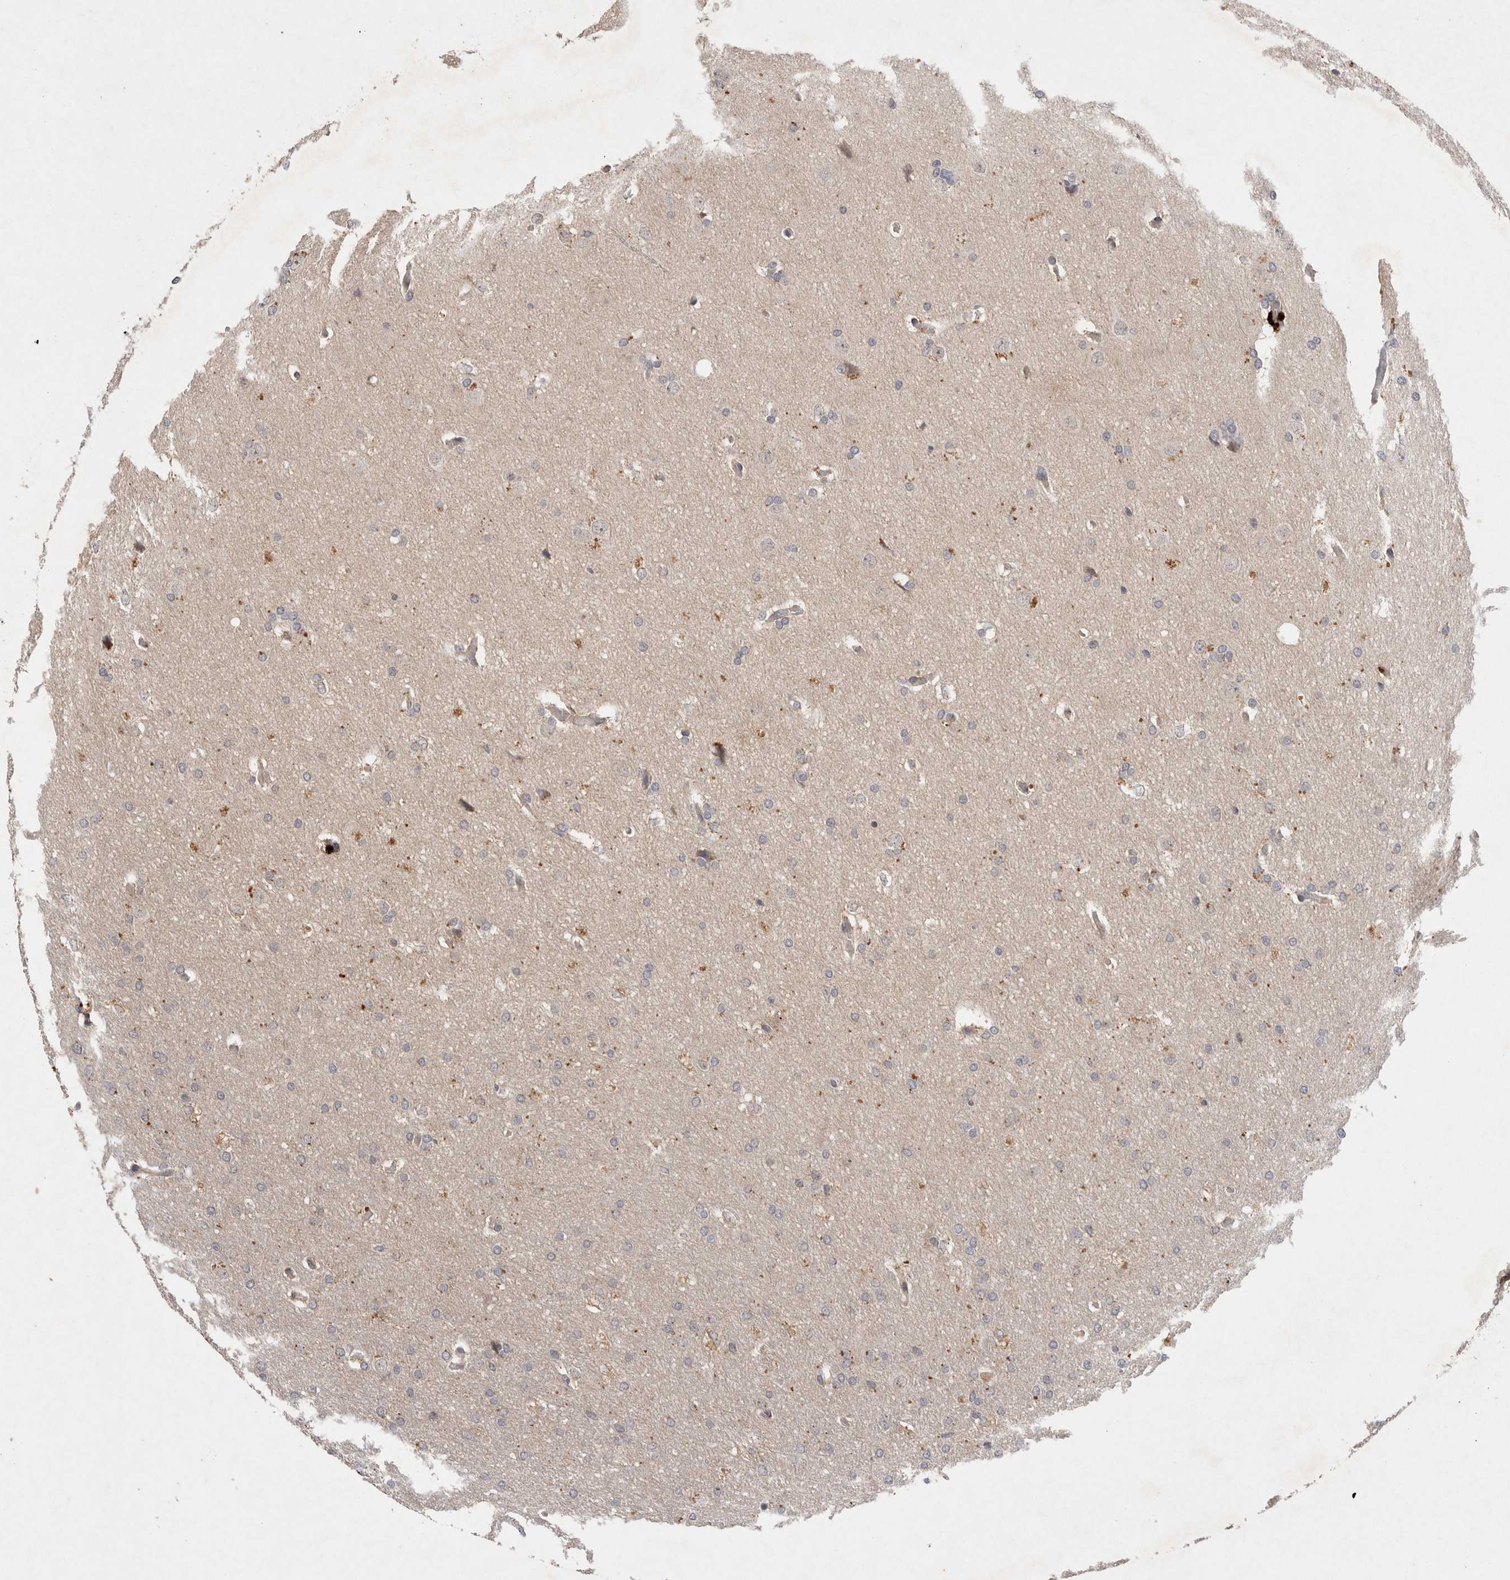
{"staining": {"intensity": "negative", "quantity": "none", "location": "none"}, "tissue": "glioma", "cell_type": "Tumor cells", "image_type": "cancer", "snomed": [{"axis": "morphology", "description": "Glioma, malignant, Low grade"}, {"axis": "topography", "description": "Brain"}], "caption": "This micrograph is of malignant glioma (low-grade) stained with IHC to label a protein in brown with the nuclei are counter-stained blue. There is no staining in tumor cells.", "gene": "RASSF3", "patient": {"sex": "female", "age": 37}}